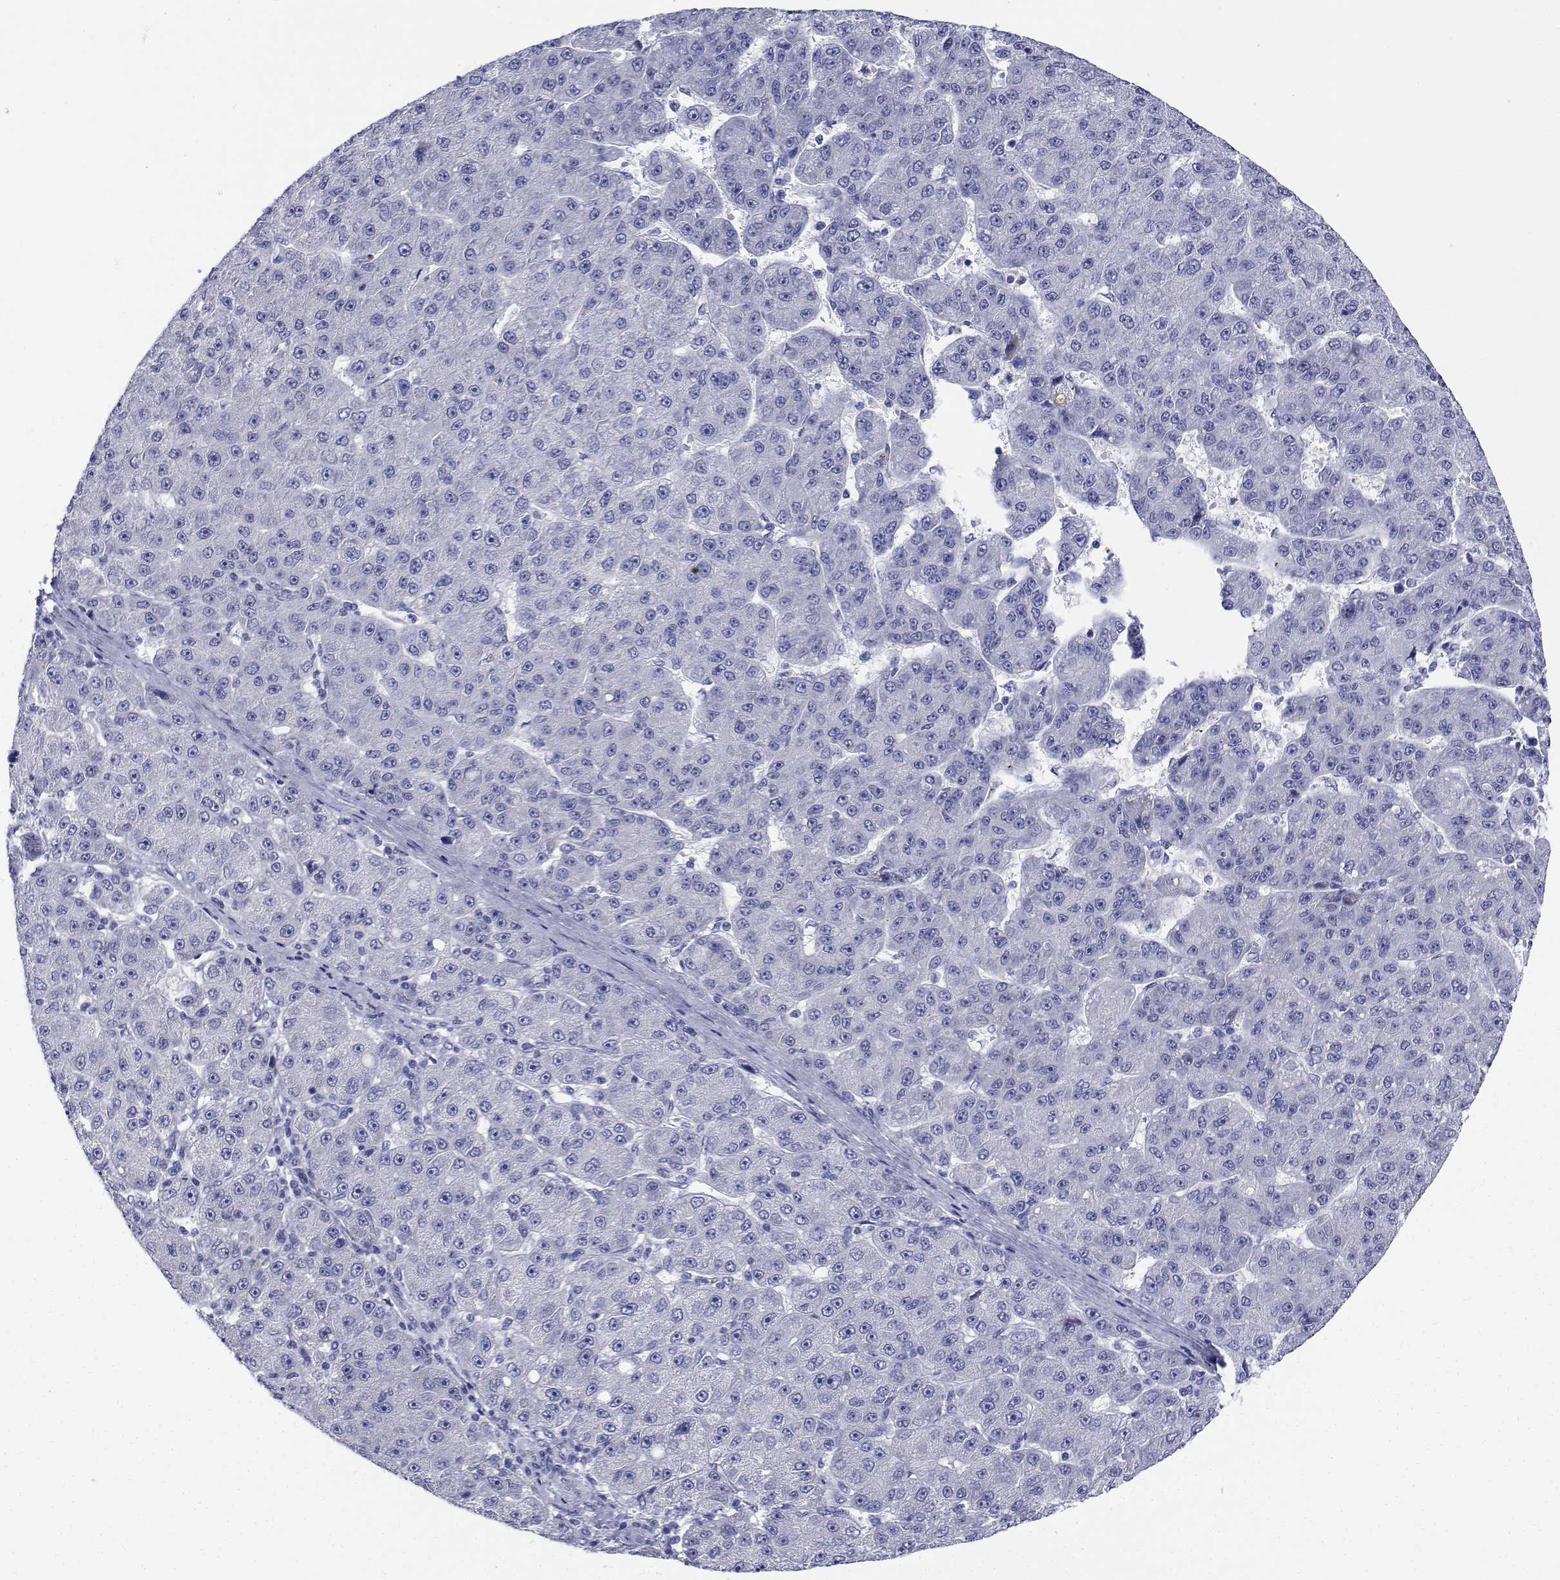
{"staining": {"intensity": "negative", "quantity": "none", "location": "none"}, "tissue": "liver cancer", "cell_type": "Tumor cells", "image_type": "cancer", "snomed": [{"axis": "morphology", "description": "Carcinoma, Hepatocellular, NOS"}, {"axis": "topography", "description": "Liver"}], "caption": "Immunohistochemistry of hepatocellular carcinoma (liver) displays no staining in tumor cells. (Brightfield microscopy of DAB immunohistochemistry (IHC) at high magnification).", "gene": "PLXNA4", "patient": {"sex": "male", "age": 67}}